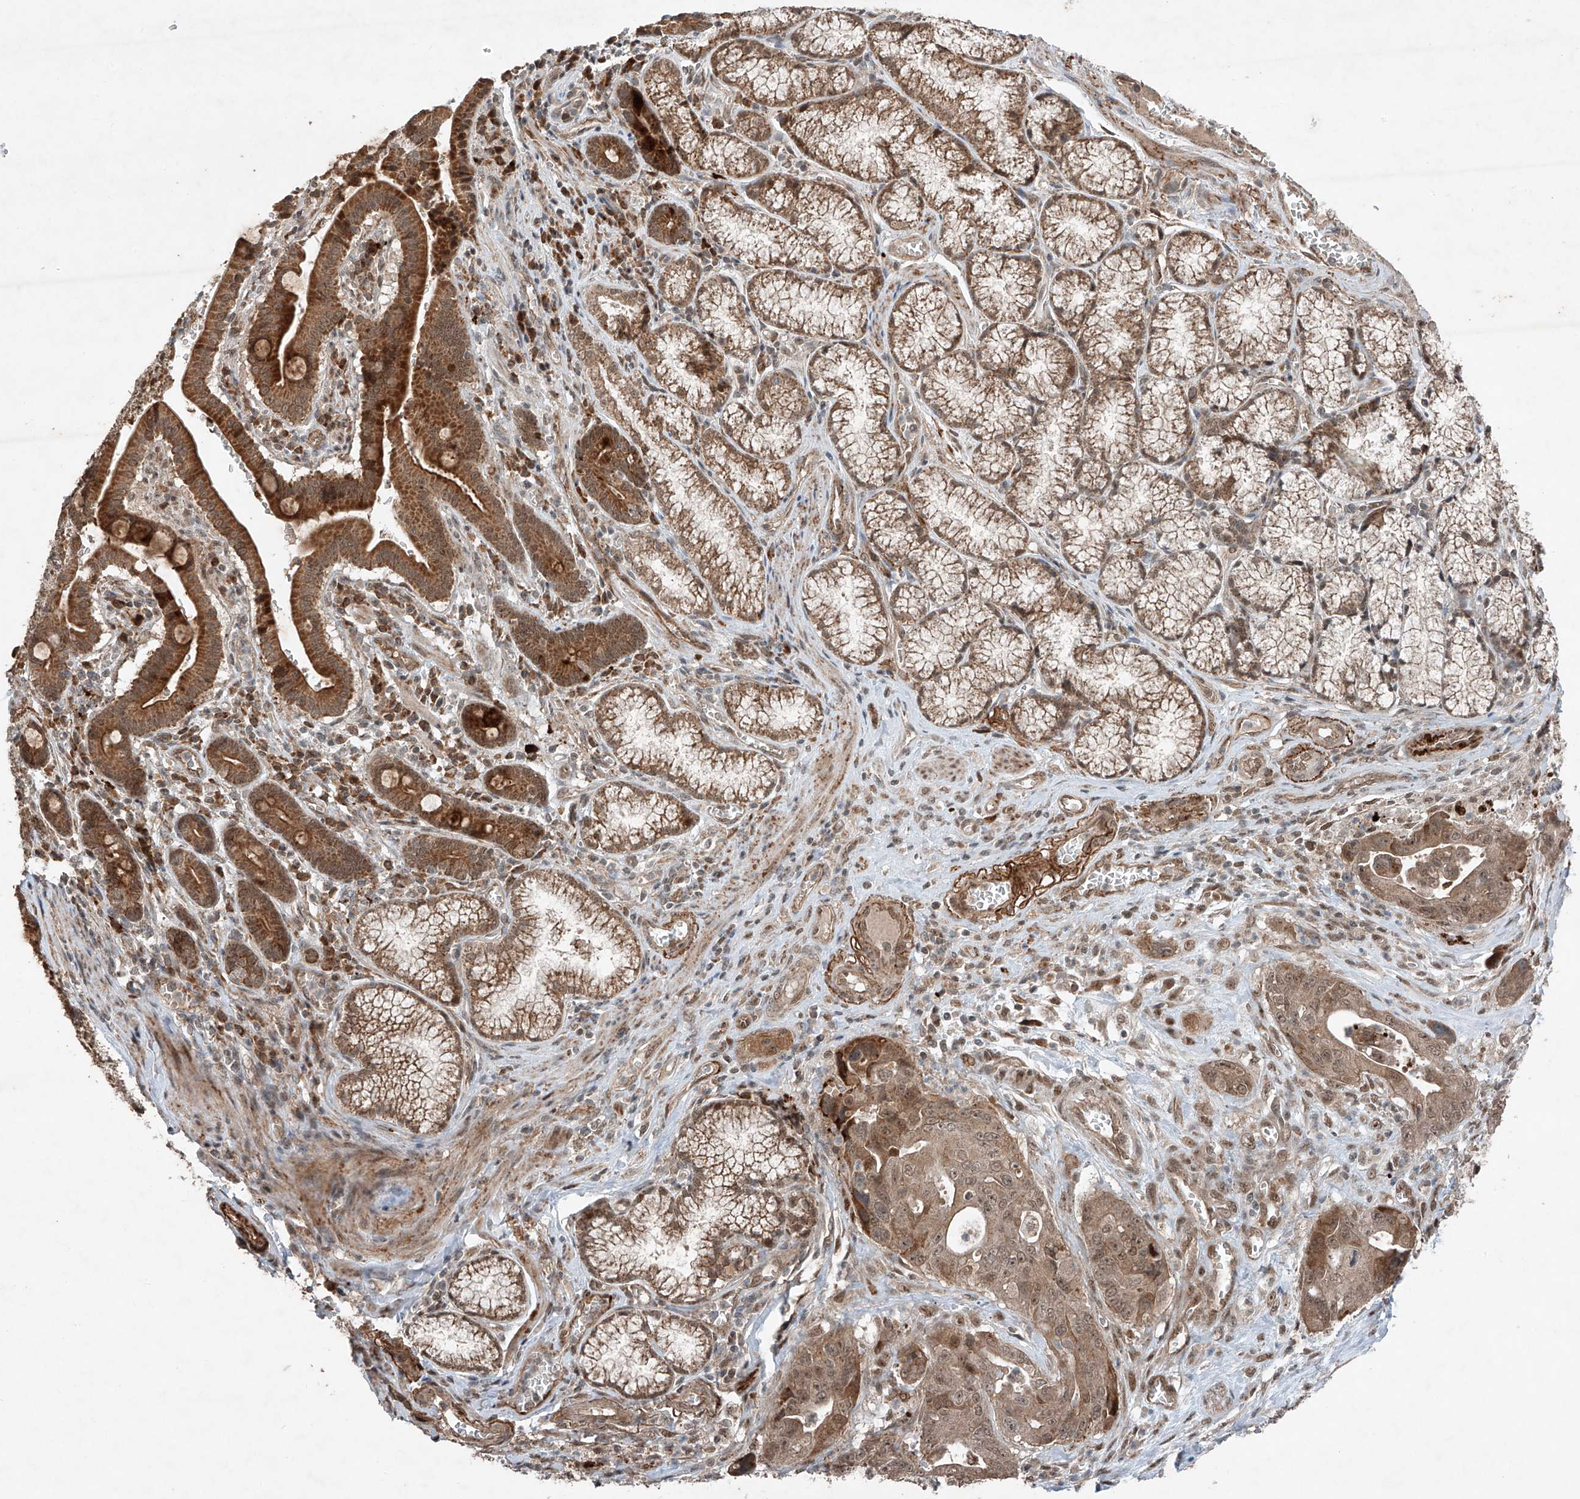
{"staining": {"intensity": "moderate", "quantity": ">75%", "location": "cytoplasmic/membranous,nuclear"}, "tissue": "pancreatic cancer", "cell_type": "Tumor cells", "image_type": "cancer", "snomed": [{"axis": "morphology", "description": "Adenocarcinoma, NOS"}, {"axis": "topography", "description": "Pancreas"}], "caption": "Immunohistochemistry of adenocarcinoma (pancreatic) demonstrates medium levels of moderate cytoplasmic/membranous and nuclear staining in about >75% of tumor cells.", "gene": "ZNF620", "patient": {"sex": "male", "age": 70}}